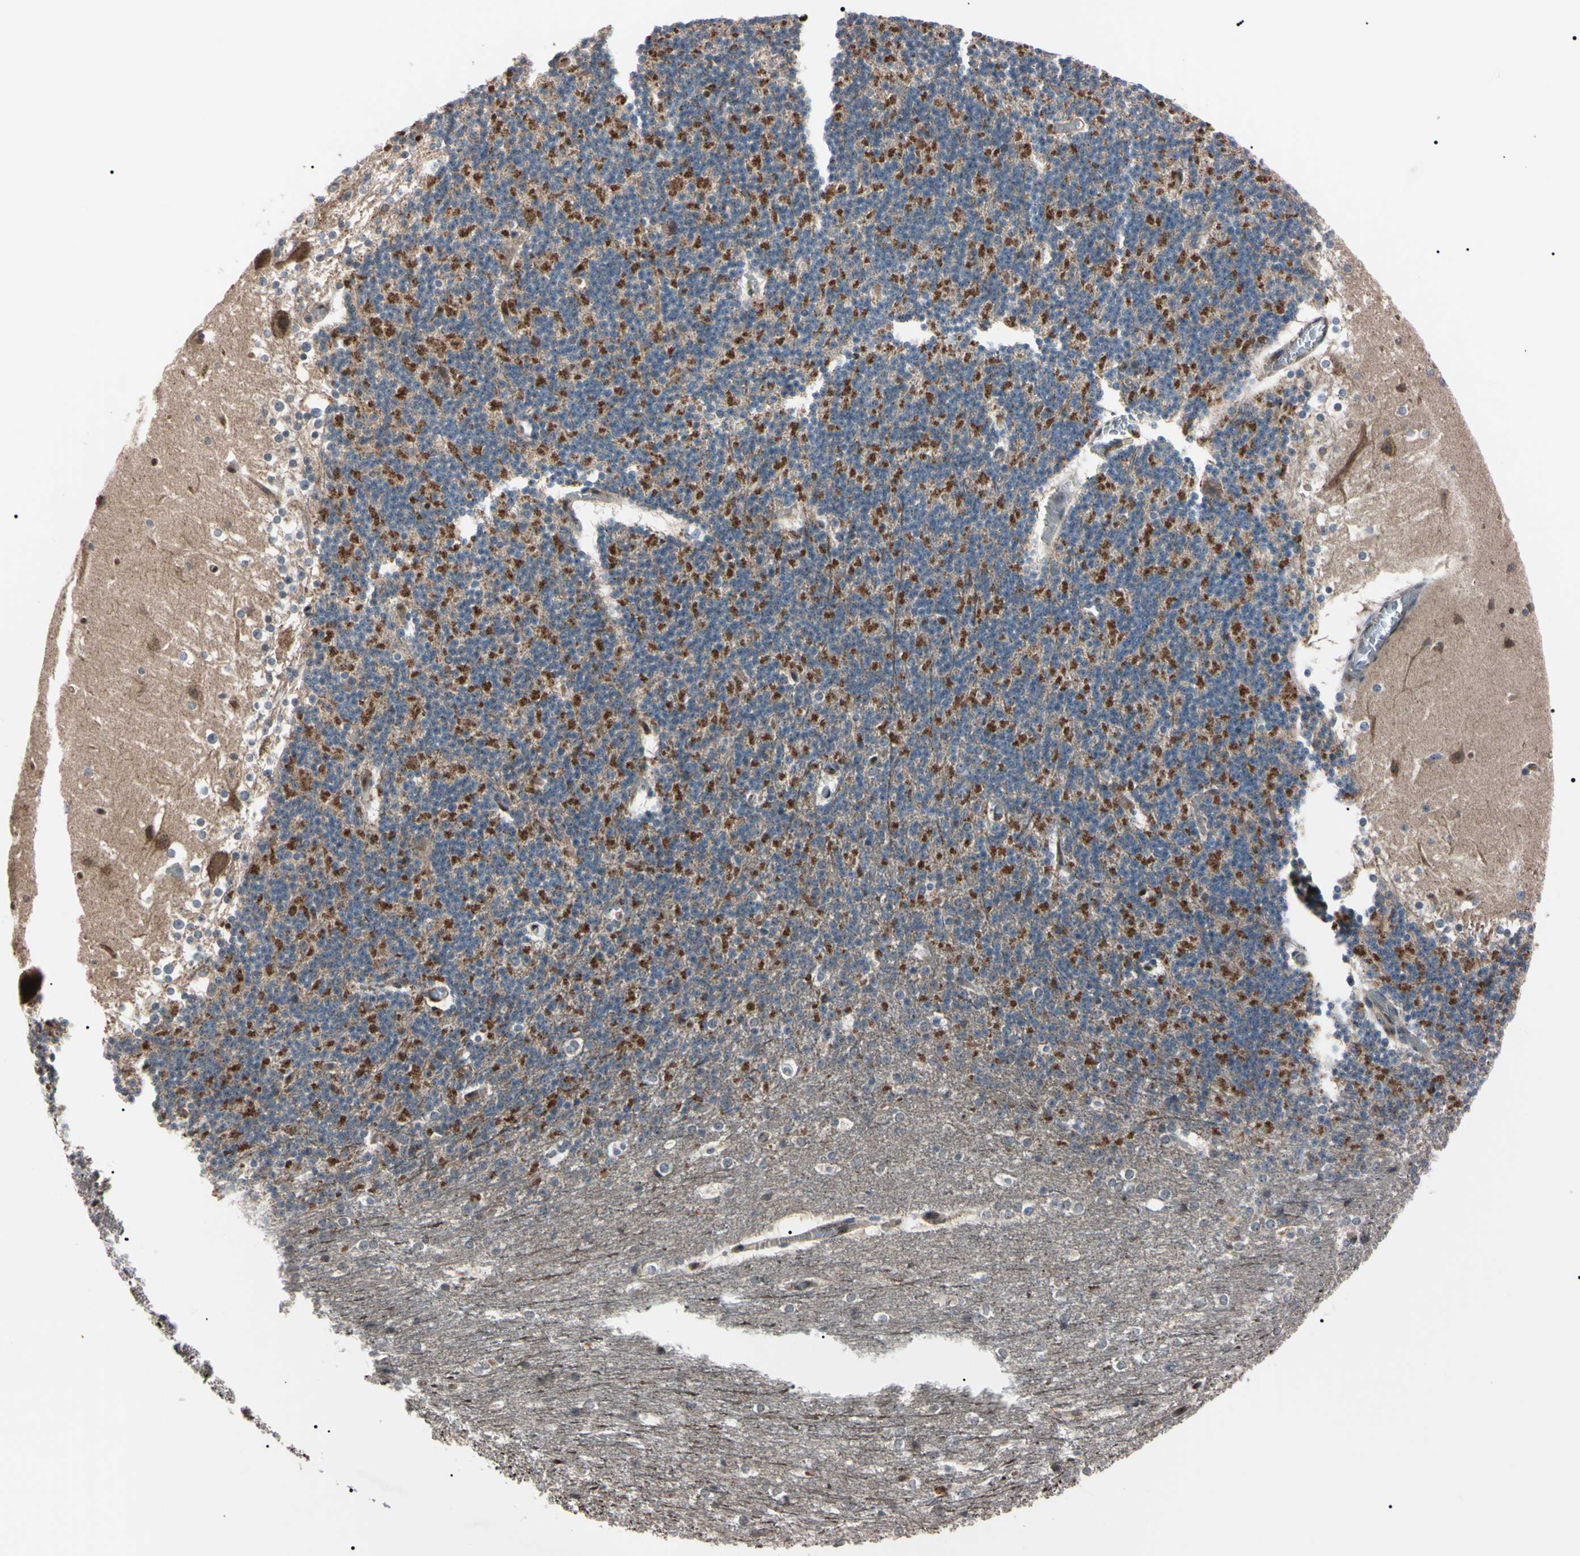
{"staining": {"intensity": "strong", "quantity": ">75%", "location": "cytoplasmic/membranous"}, "tissue": "cerebellum", "cell_type": "Cells in granular layer", "image_type": "normal", "snomed": [{"axis": "morphology", "description": "Normal tissue, NOS"}, {"axis": "topography", "description": "Cerebellum"}], "caption": "This image shows immunohistochemistry (IHC) staining of normal human cerebellum, with high strong cytoplasmic/membranous staining in about >75% of cells in granular layer.", "gene": "TRAF5", "patient": {"sex": "female", "age": 19}}